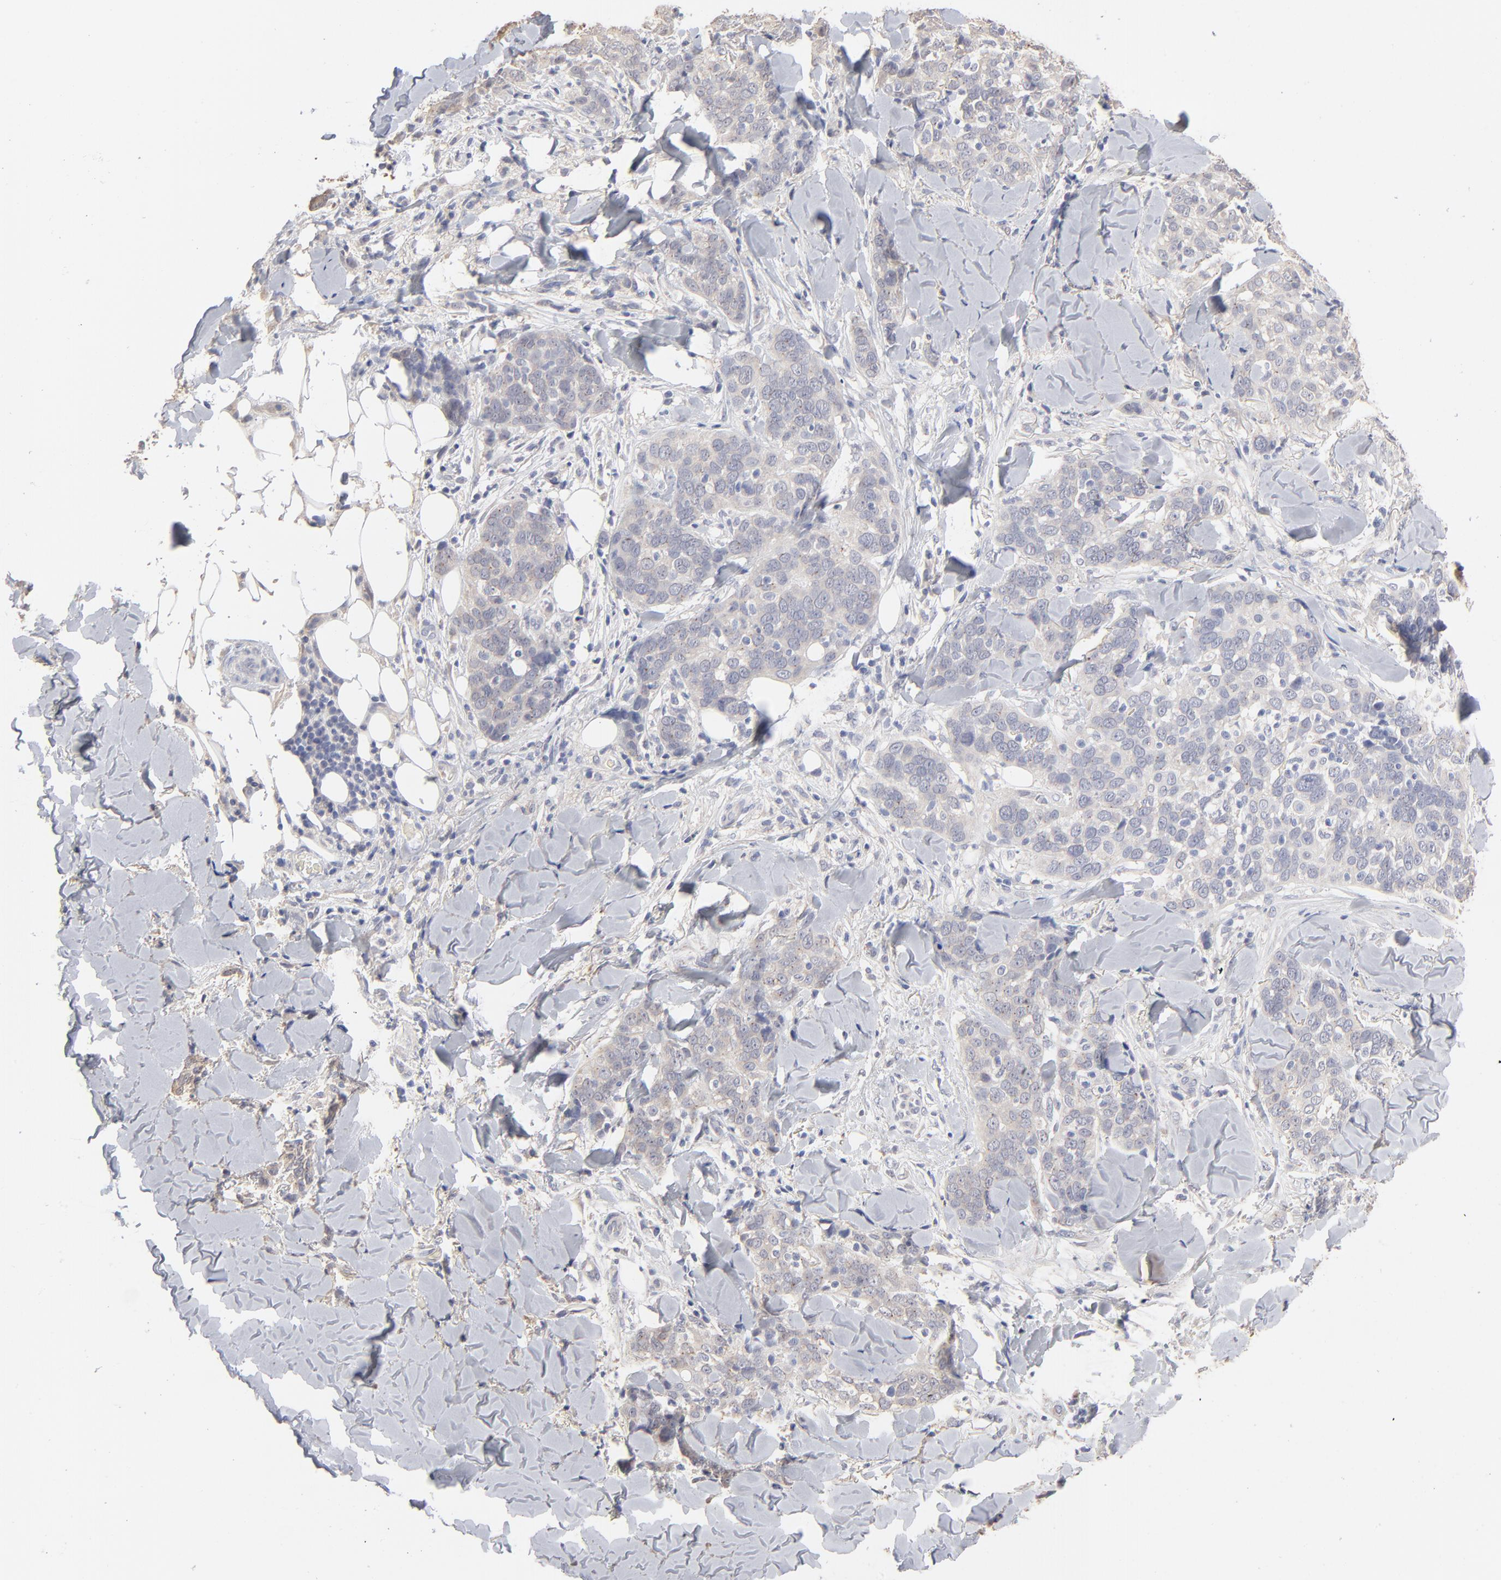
{"staining": {"intensity": "weak", "quantity": ">75%", "location": "cytoplasmic/membranous"}, "tissue": "skin cancer", "cell_type": "Tumor cells", "image_type": "cancer", "snomed": [{"axis": "morphology", "description": "Normal tissue, NOS"}, {"axis": "morphology", "description": "Squamous cell carcinoma, NOS"}, {"axis": "topography", "description": "Skin"}], "caption": "Human skin cancer stained with a protein marker exhibits weak staining in tumor cells.", "gene": "DNAL4", "patient": {"sex": "female", "age": 83}}